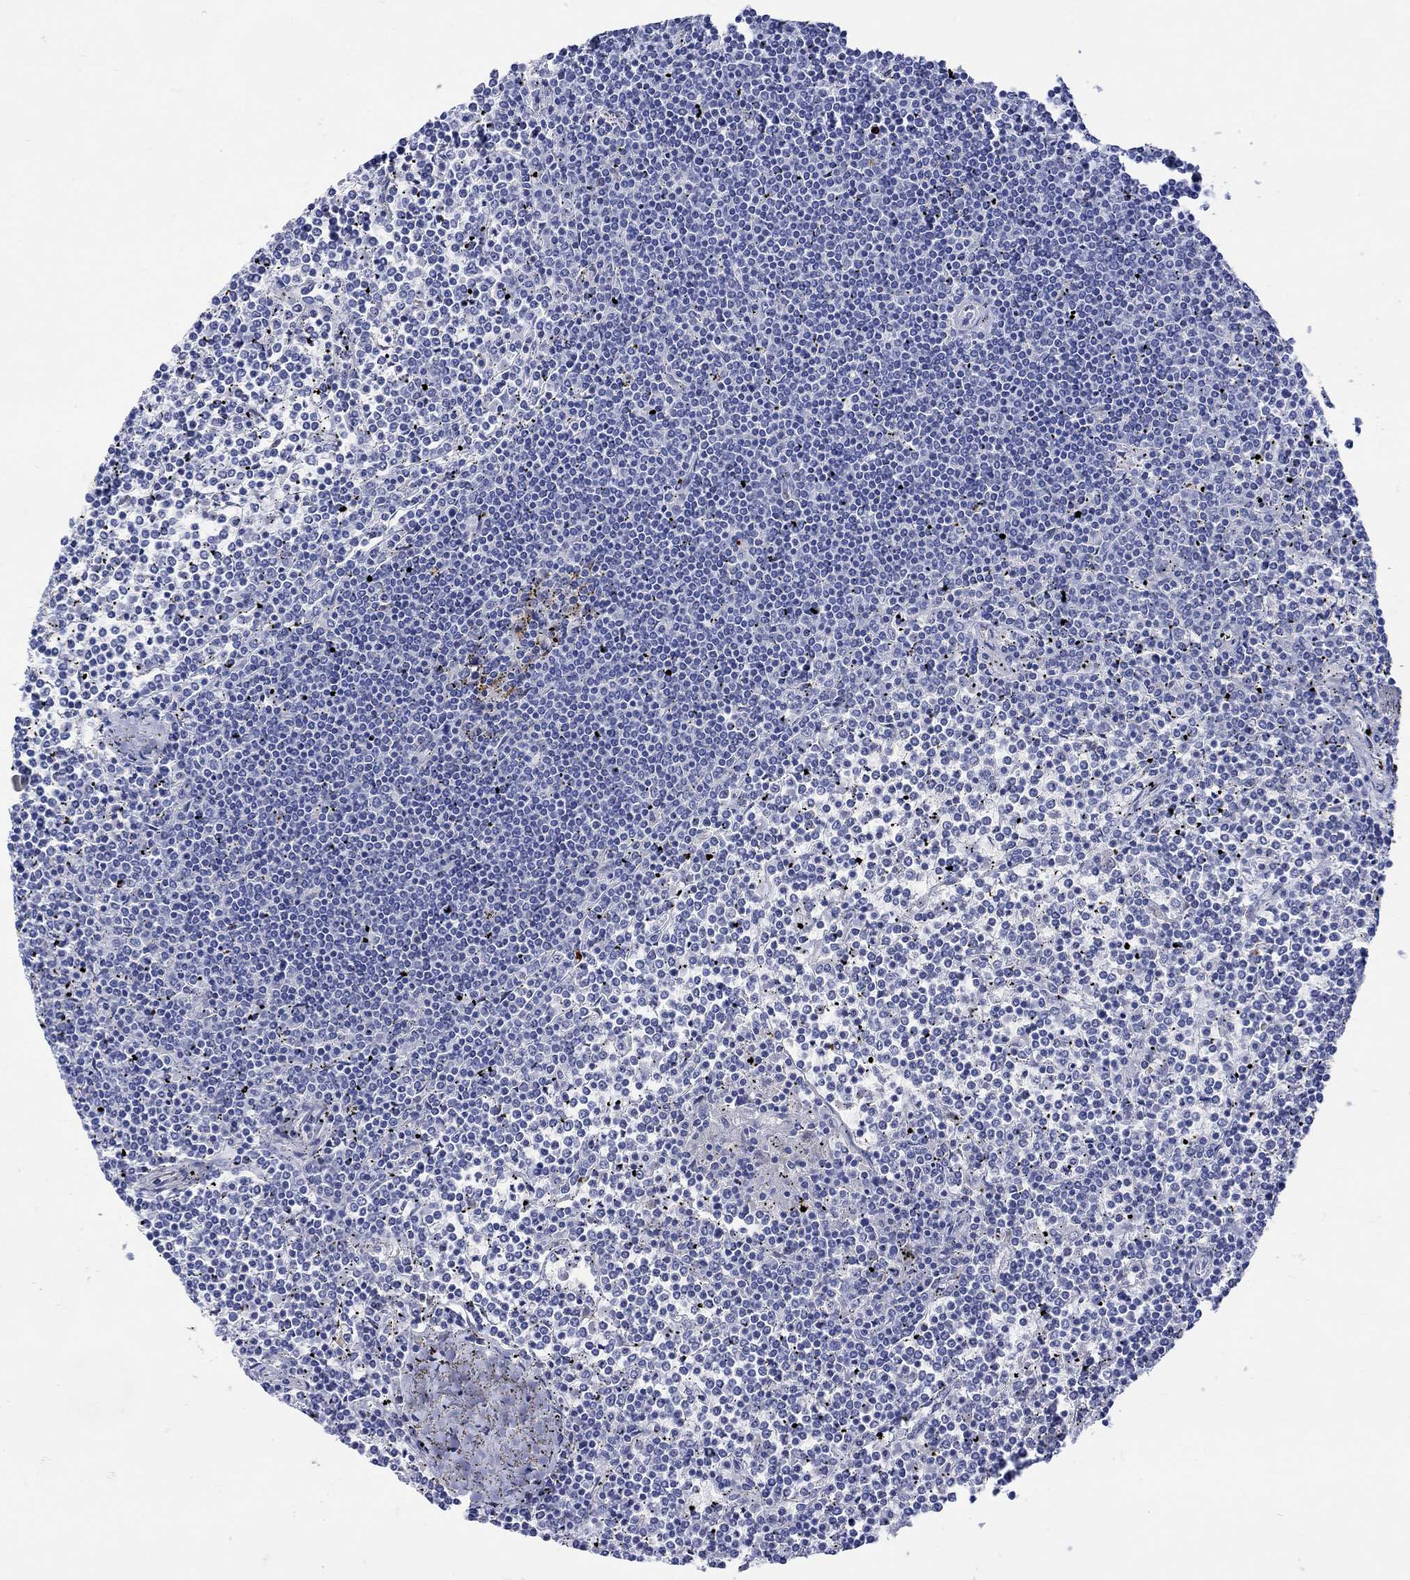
{"staining": {"intensity": "negative", "quantity": "none", "location": "none"}, "tissue": "lymphoma", "cell_type": "Tumor cells", "image_type": "cancer", "snomed": [{"axis": "morphology", "description": "Malignant lymphoma, non-Hodgkin's type, Low grade"}, {"axis": "topography", "description": "Spleen"}], "caption": "Lymphoma was stained to show a protein in brown. There is no significant staining in tumor cells.", "gene": "ANKMY1", "patient": {"sex": "female", "age": 19}}